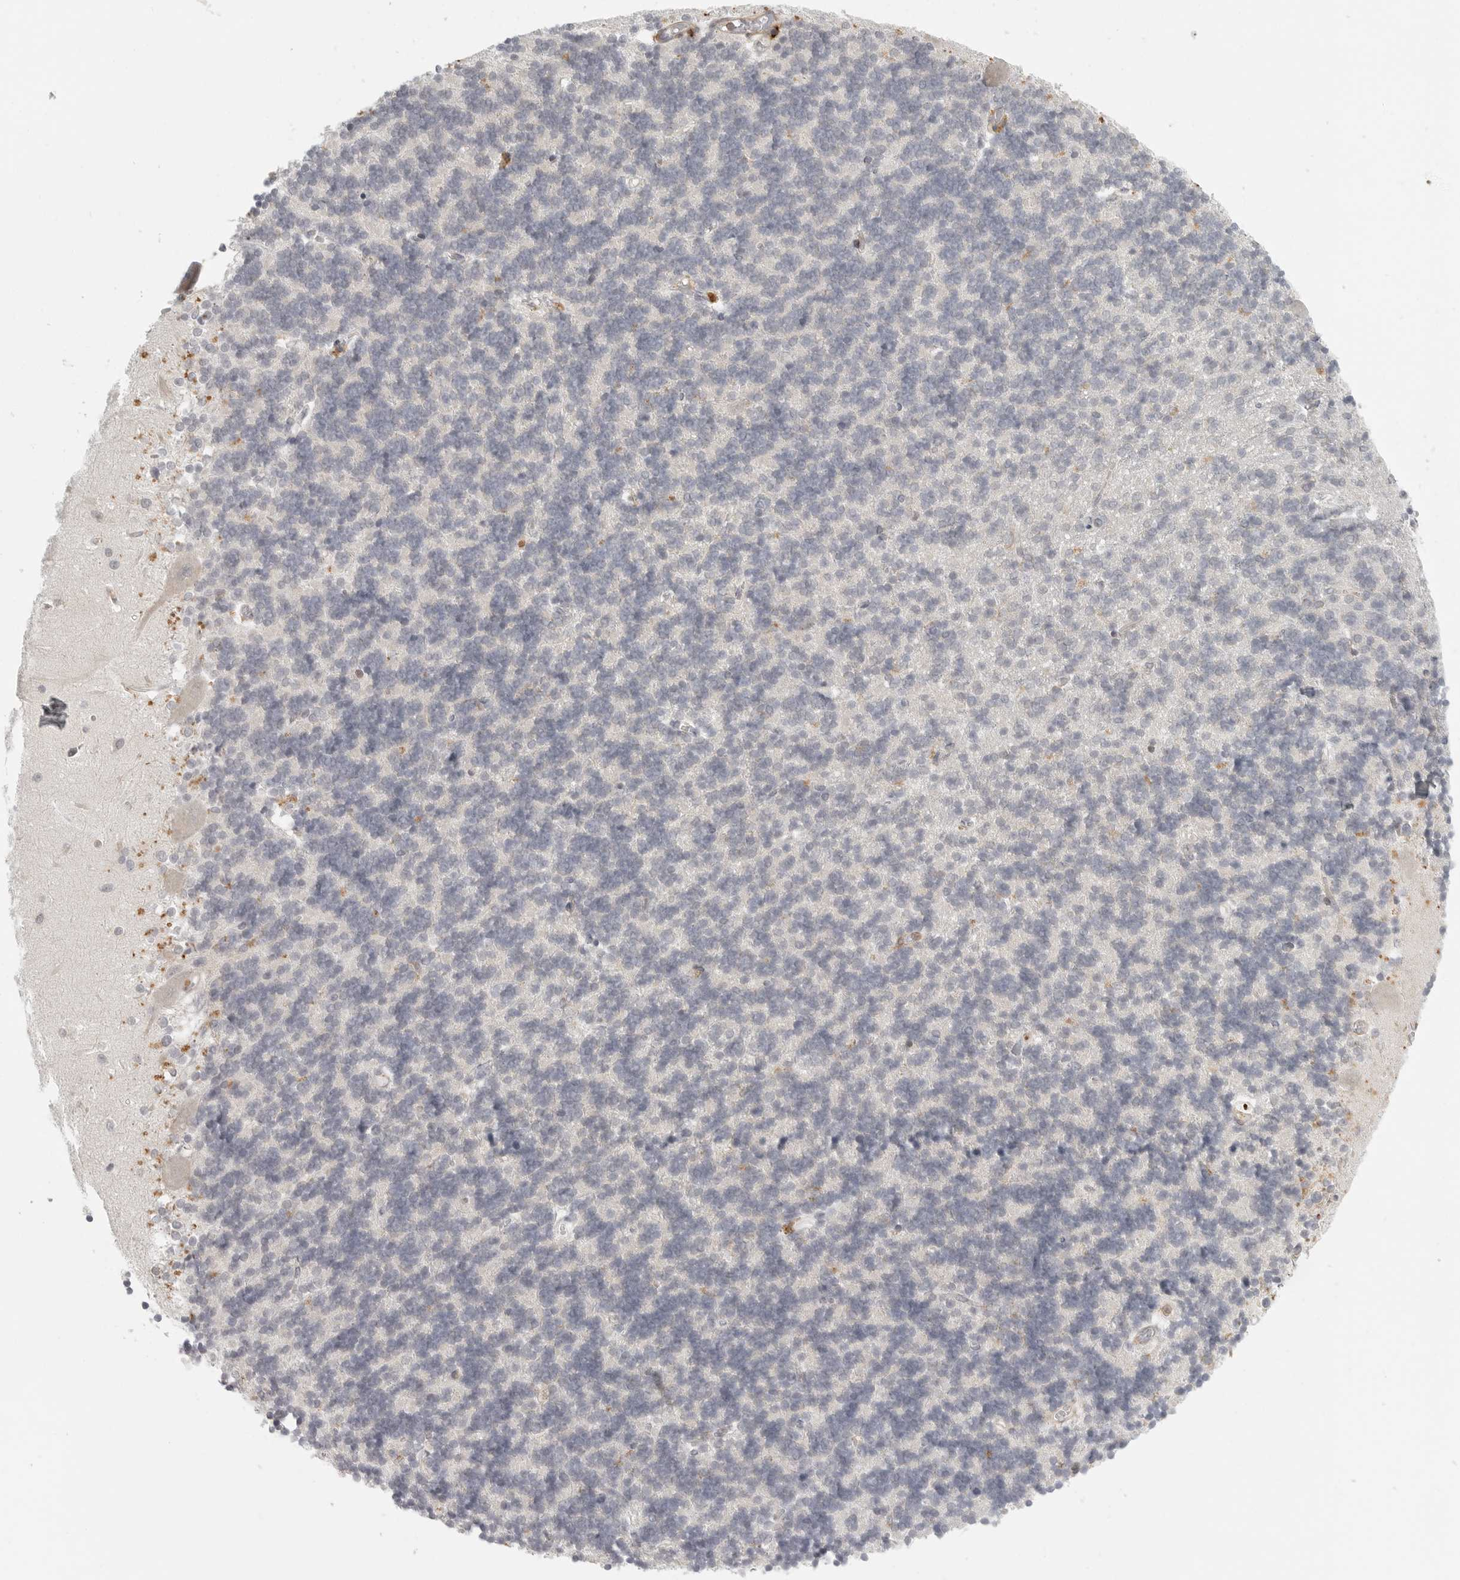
{"staining": {"intensity": "negative", "quantity": "none", "location": "none"}, "tissue": "cerebellum", "cell_type": "Cells in granular layer", "image_type": "normal", "snomed": [{"axis": "morphology", "description": "Normal tissue, NOS"}, {"axis": "topography", "description": "Cerebellum"}], "caption": "IHC histopathology image of normal cerebellum stained for a protein (brown), which displays no staining in cells in granular layer.", "gene": "SH3KBP1", "patient": {"sex": "male", "age": 37}}